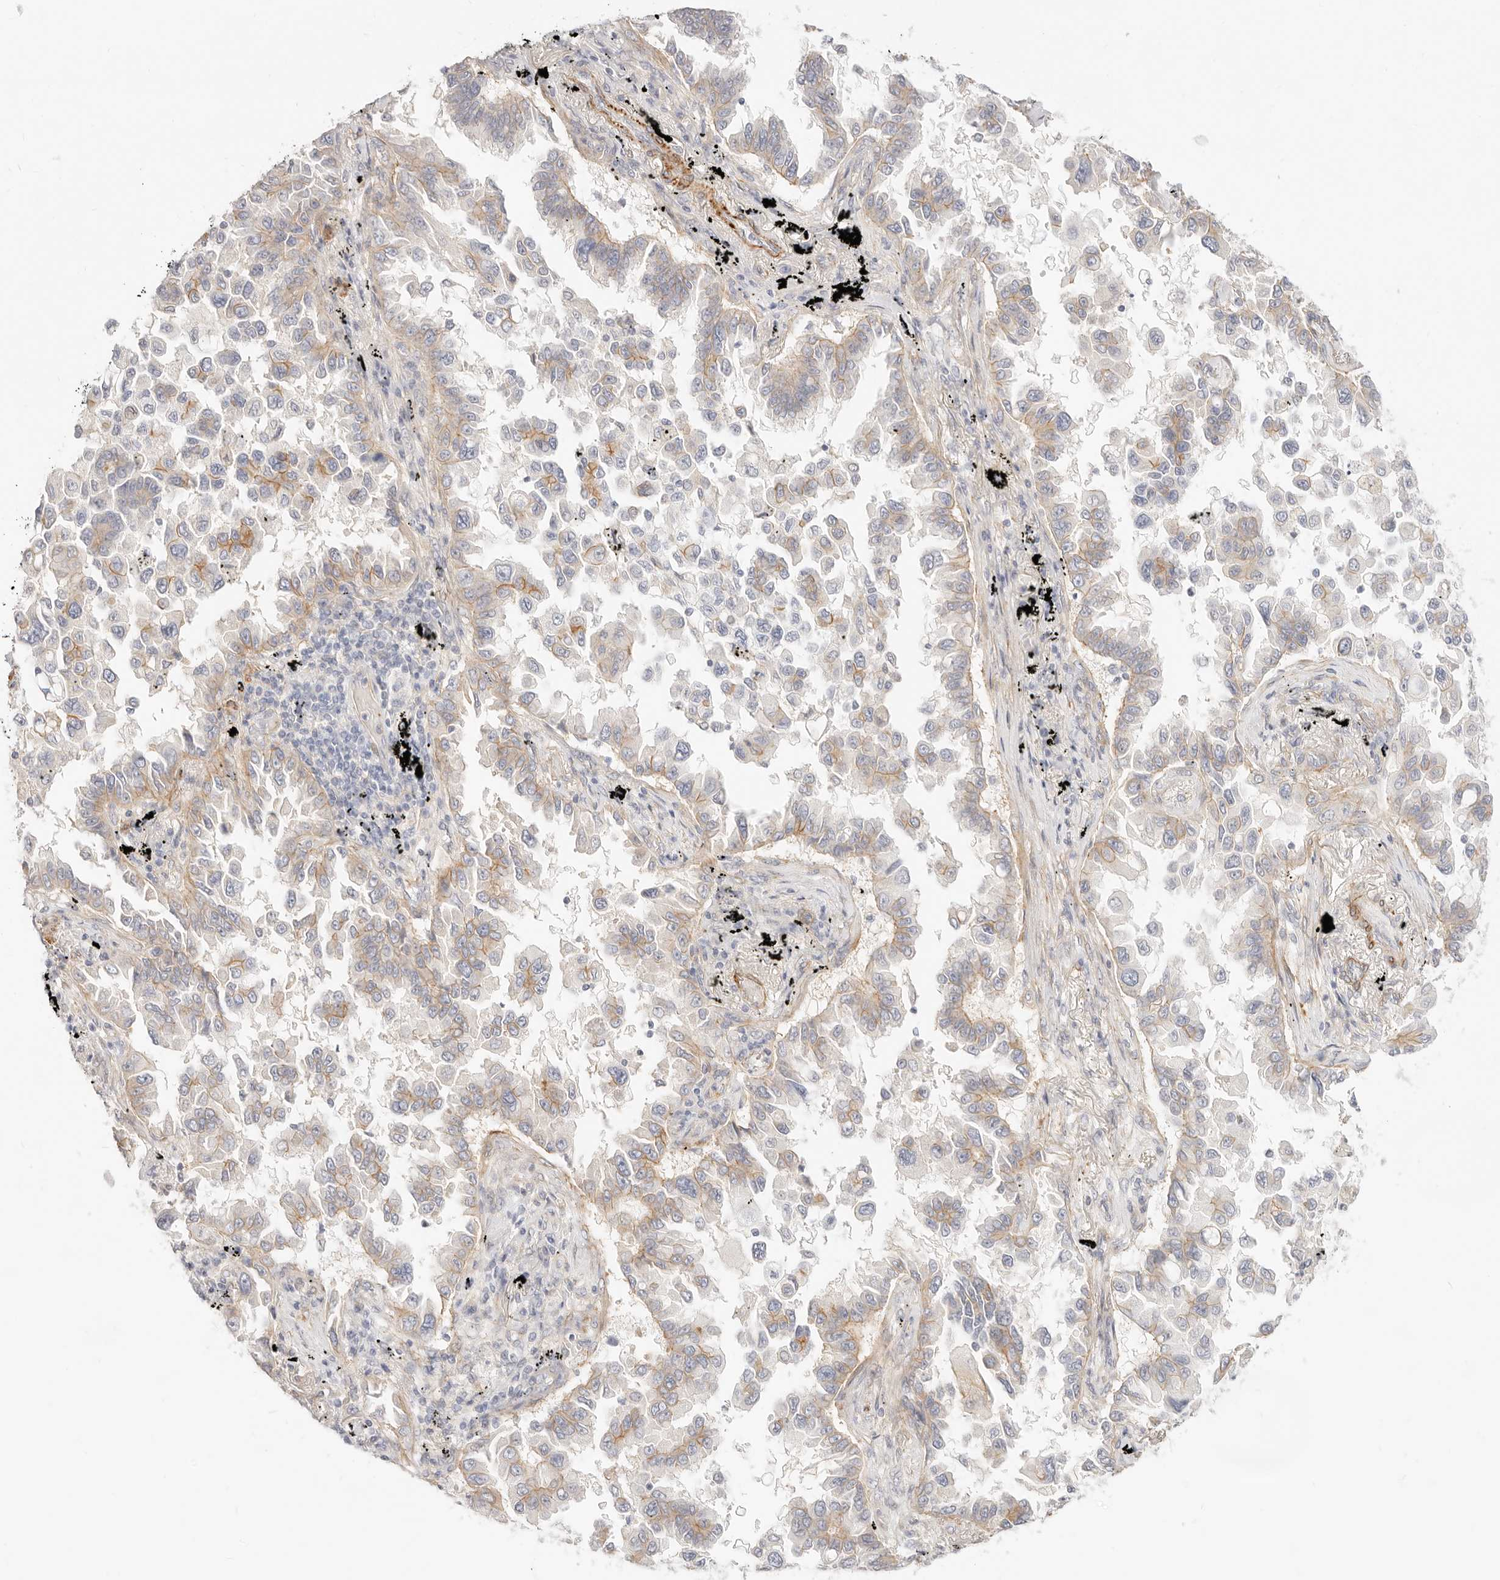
{"staining": {"intensity": "weak", "quantity": "25%-75%", "location": "cytoplasmic/membranous"}, "tissue": "lung cancer", "cell_type": "Tumor cells", "image_type": "cancer", "snomed": [{"axis": "morphology", "description": "Adenocarcinoma, NOS"}, {"axis": "topography", "description": "Lung"}], "caption": "Weak cytoplasmic/membranous positivity is seen in about 25%-75% of tumor cells in lung cancer.", "gene": "UBXN10", "patient": {"sex": "female", "age": 67}}